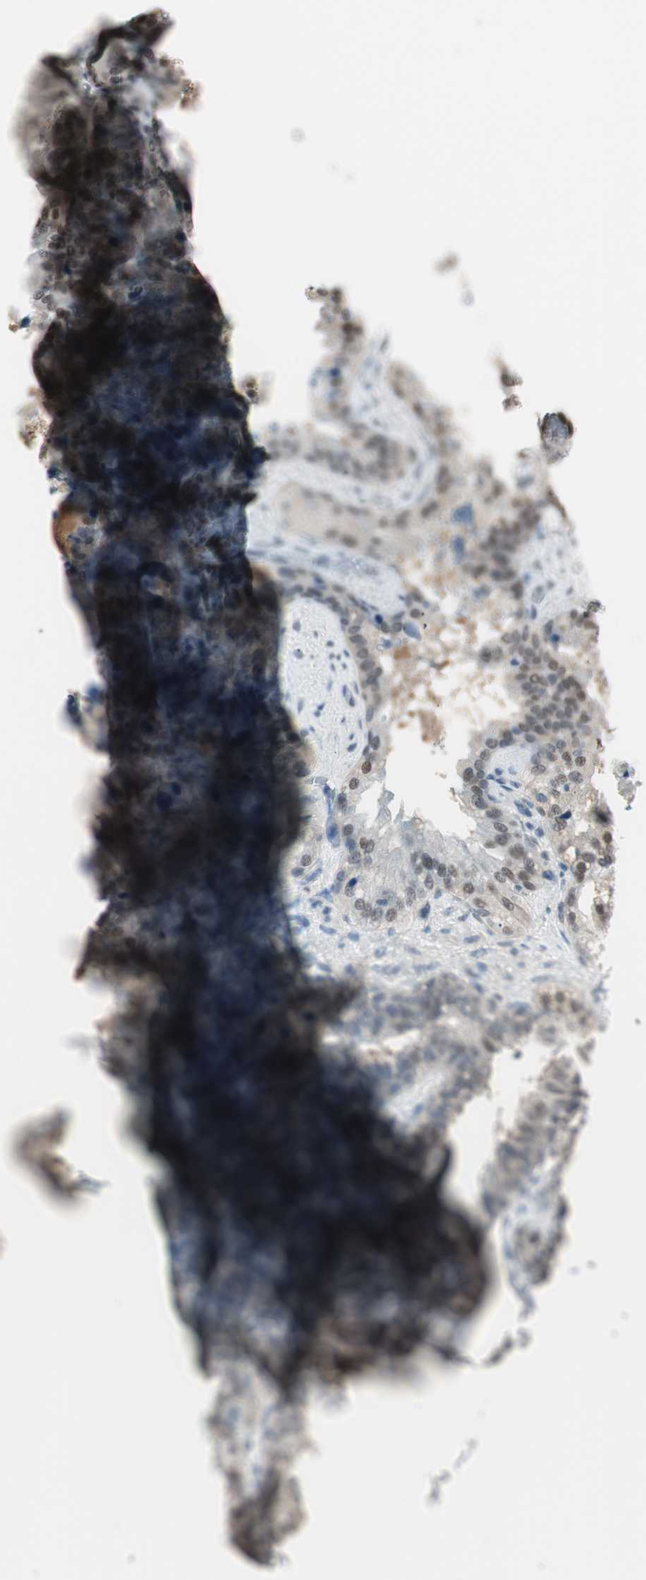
{"staining": {"intensity": "moderate", "quantity": ">75%", "location": "nuclear"}, "tissue": "seminal vesicle", "cell_type": "Glandular cells", "image_type": "normal", "snomed": [{"axis": "morphology", "description": "Normal tissue, NOS"}, {"axis": "topography", "description": "Prostate"}, {"axis": "topography", "description": "Seminal veicle"}], "caption": "Immunohistochemical staining of benign human seminal vesicle exhibits moderate nuclear protein positivity in approximately >75% of glandular cells.", "gene": "LONP2", "patient": {"sex": "male", "age": 51}}